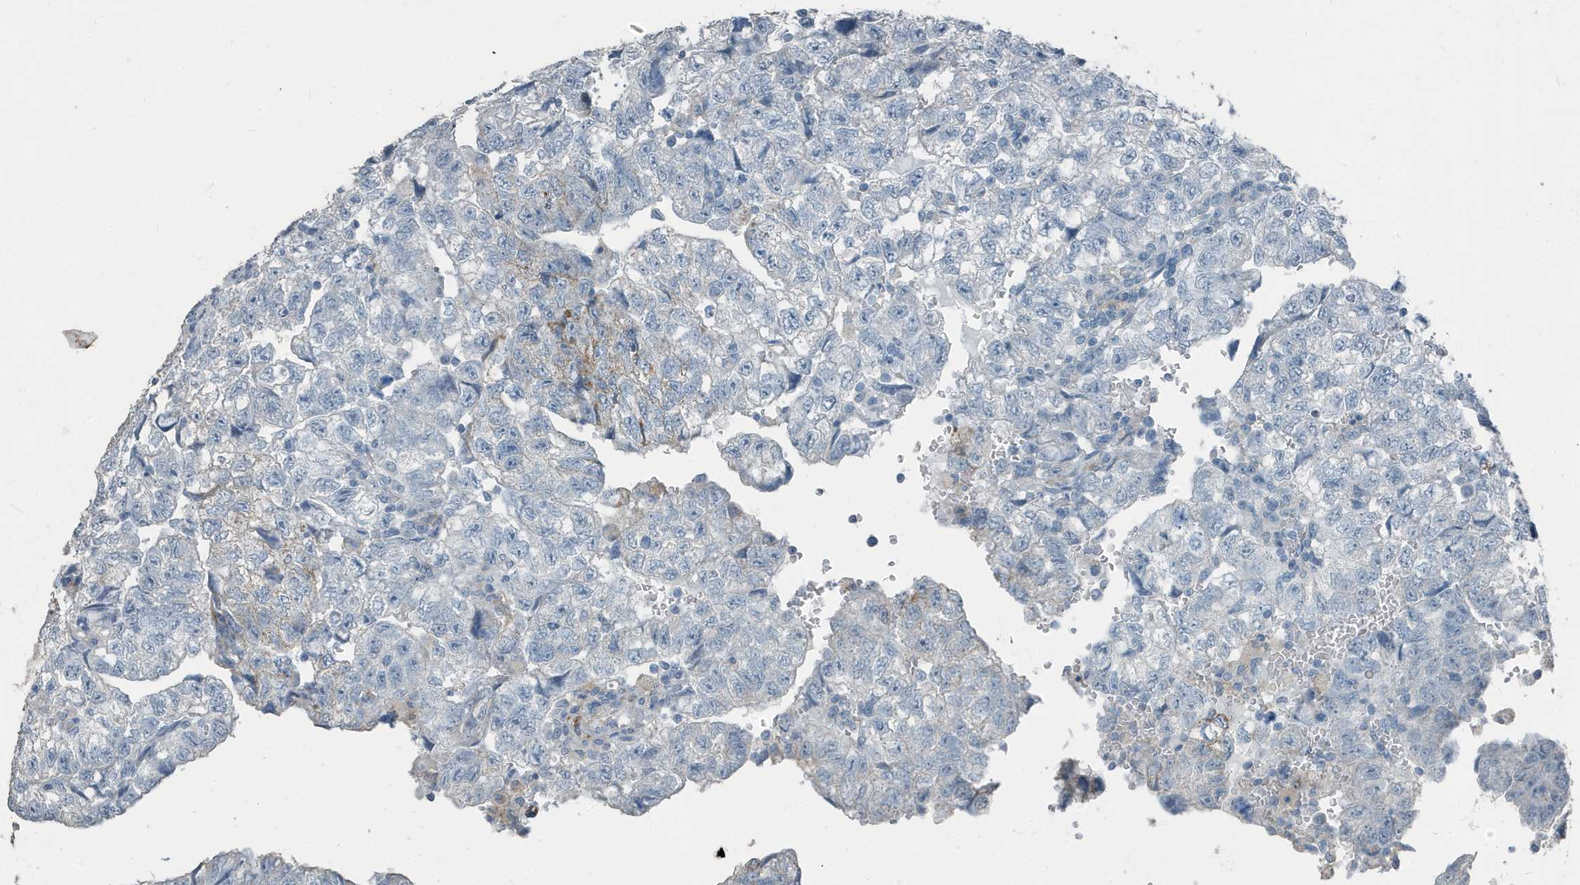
{"staining": {"intensity": "moderate", "quantity": "<25%", "location": "cytoplasmic/membranous"}, "tissue": "testis cancer", "cell_type": "Tumor cells", "image_type": "cancer", "snomed": [{"axis": "morphology", "description": "Carcinoma, Embryonal, NOS"}, {"axis": "topography", "description": "Testis"}], "caption": "Brown immunohistochemical staining in human testis cancer (embryonal carcinoma) exhibits moderate cytoplasmic/membranous expression in about <25% of tumor cells.", "gene": "FAM162A", "patient": {"sex": "male", "age": 36}}